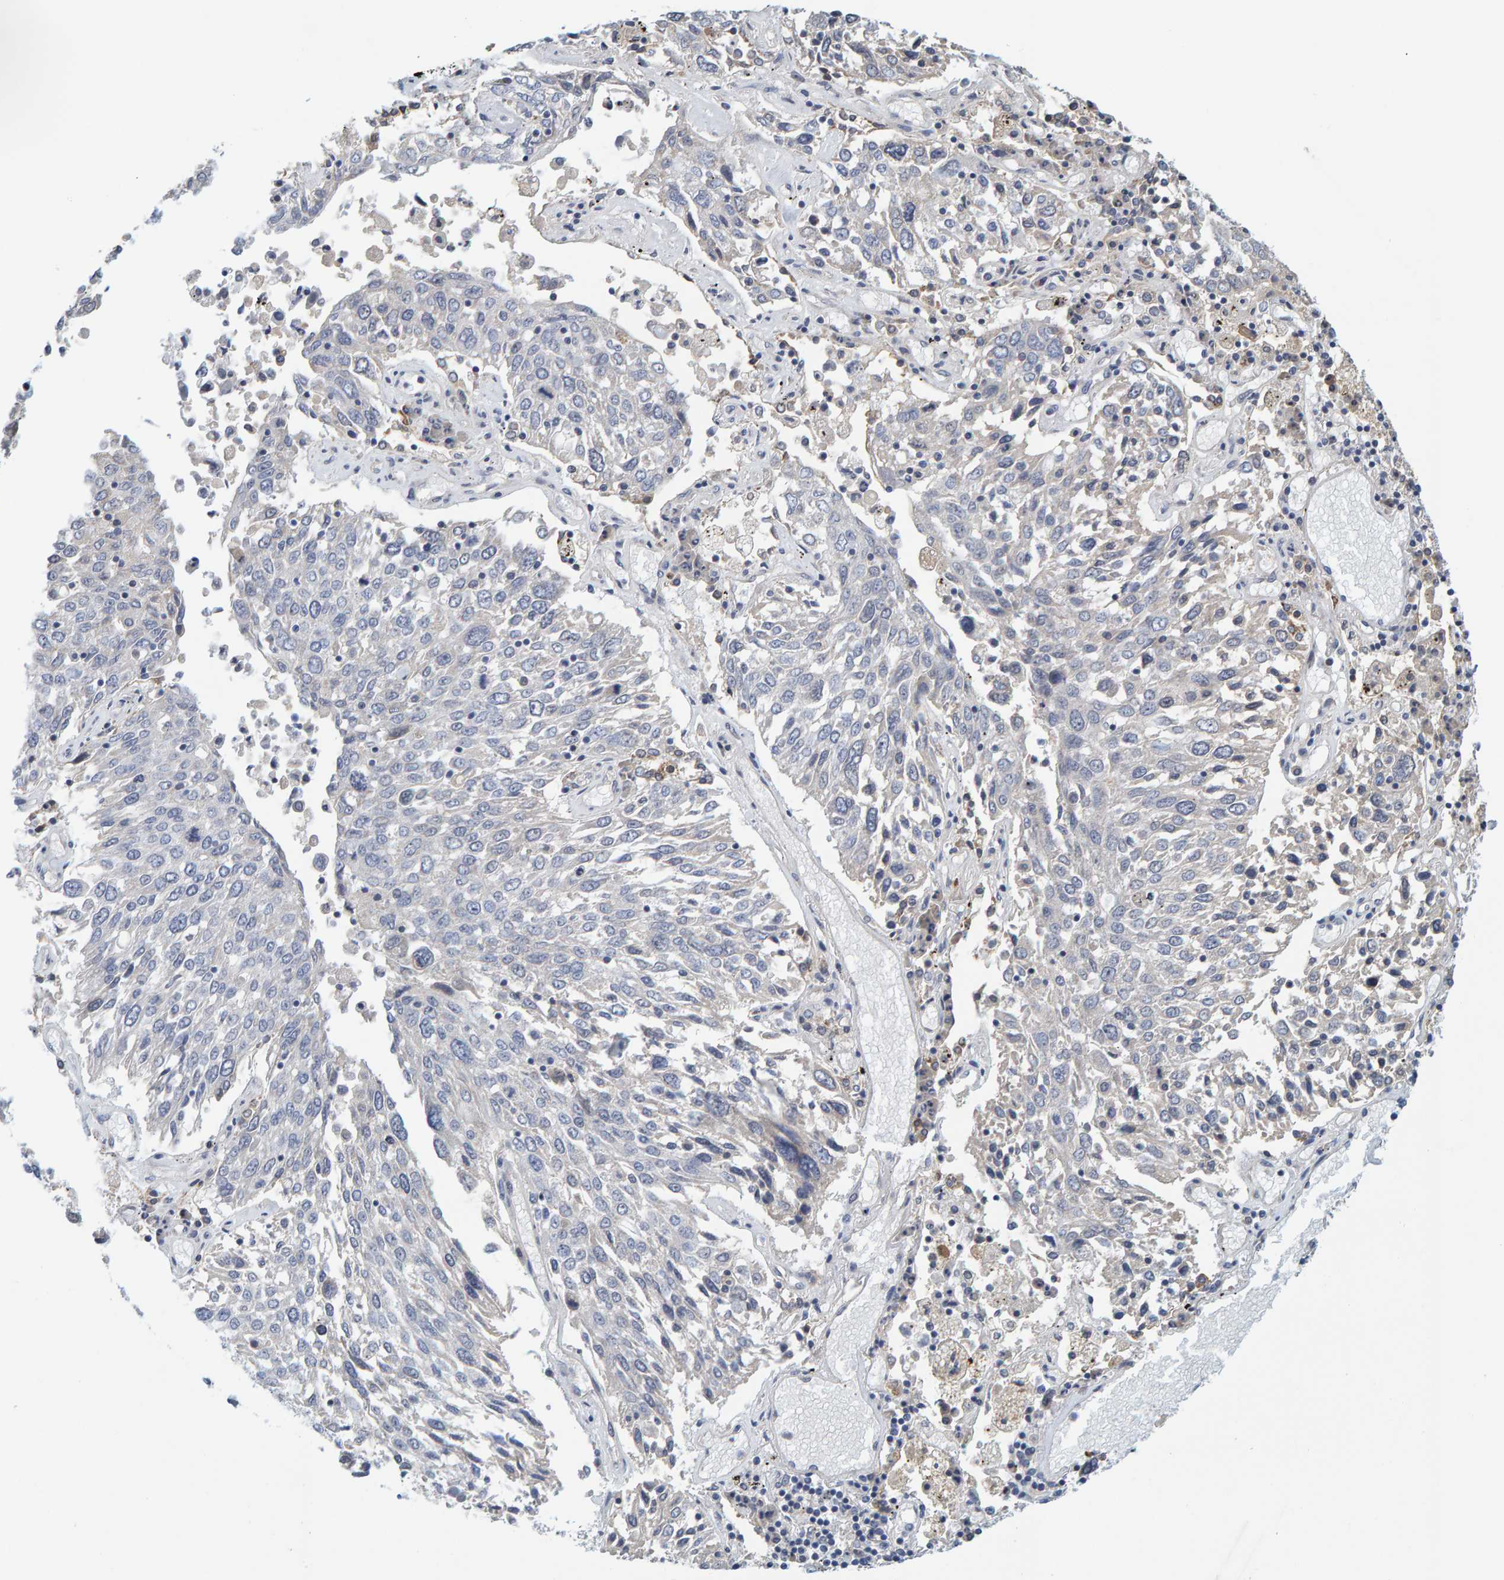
{"staining": {"intensity": "negative", "quantity": "none", "location": "none"}, "tissue": "lung cancer", "cell_type": "Tumor cells", "image_type": "cancer", "snomed": [{"axis": "morphology", "description": "Squamous cell carcinoma, NOS"}, {"axis": "topography", "description": "Lung"}], "caption": "High power microscopy photomicrograph of an immunohistochemistry (IHC) histopathology image of lung squamous cell carcinoma, revealing no significant positivity in tumor cells.", "gene": "ZNF77", "patient": {"sex": "male", "age": 65}}